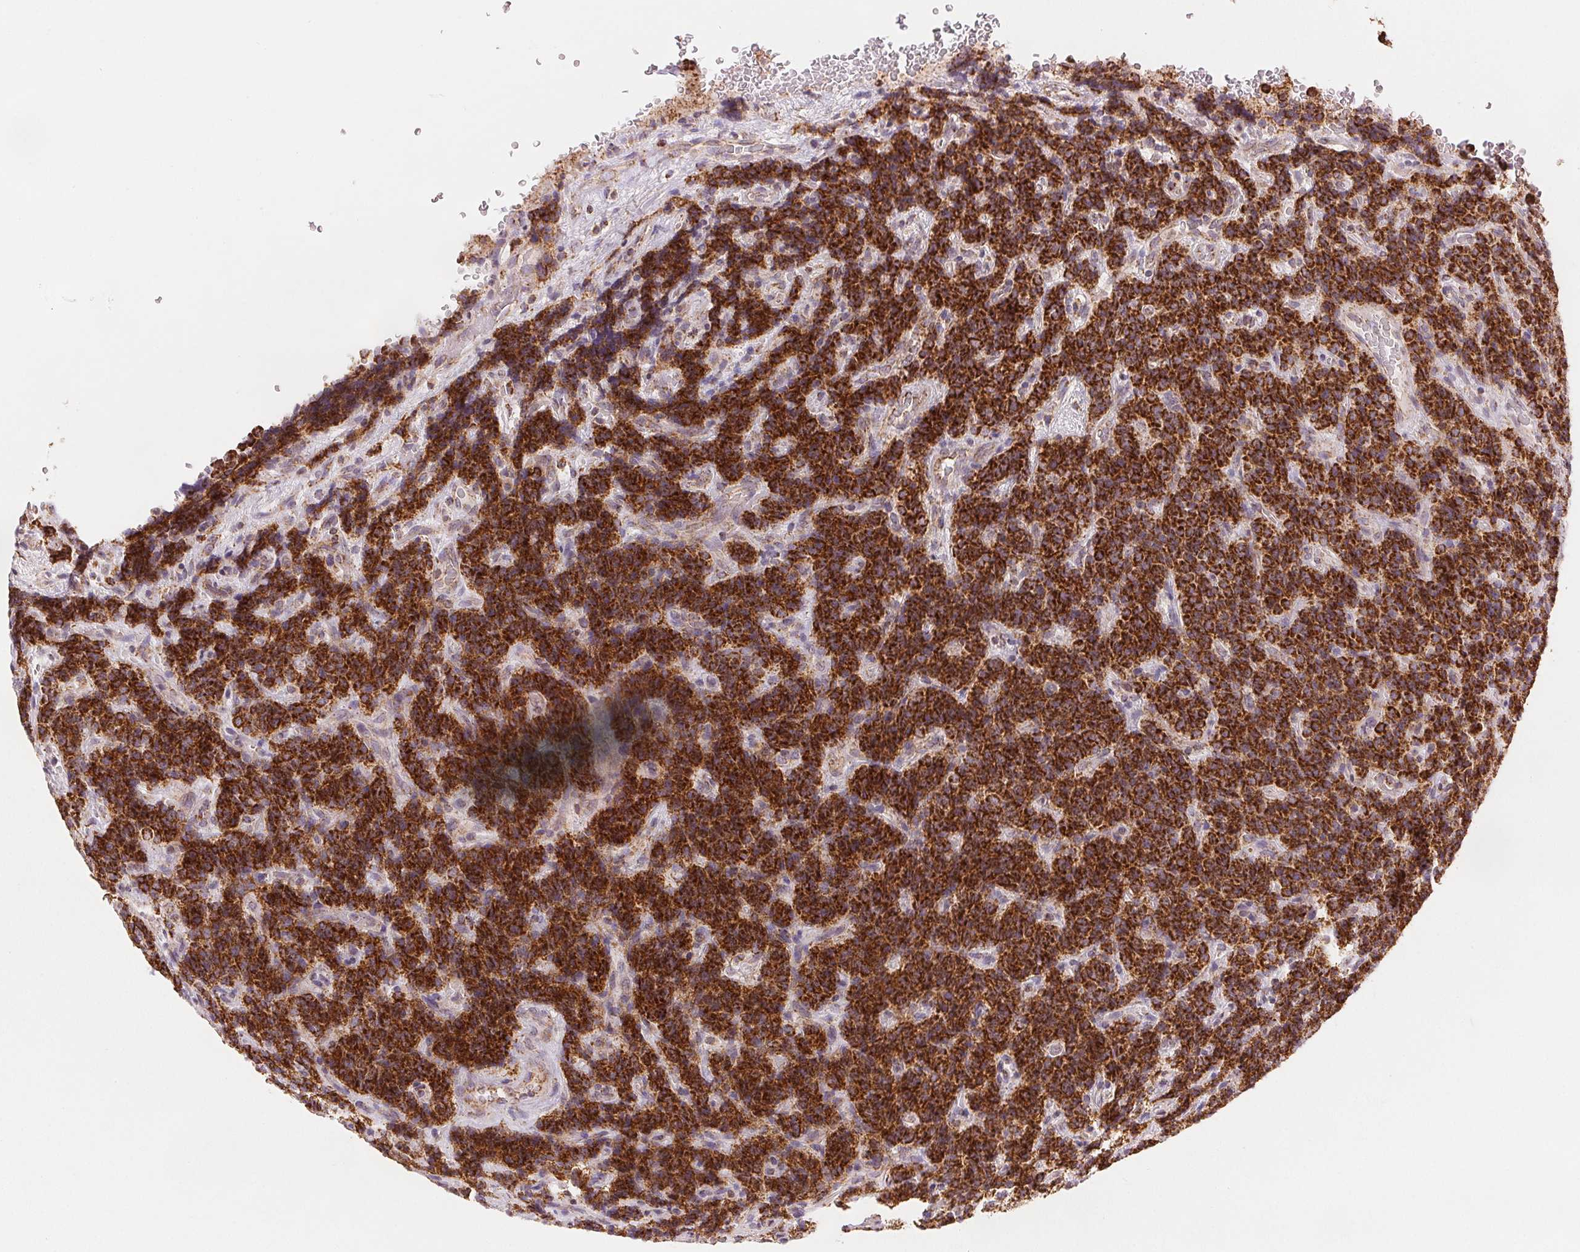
{"staining": {"intensity": "strong", "quantity": ">75%", "location": "cytoplasmic/membranous"}, "tissue": "carcinoid", "cell_type": "Tumor cells", "image_type": "cancer", "snomed": [{"axis": "morphology", "description": "Carcinoid, malignant, NOS"}, {"axis": "topography", "description": "Pancreas"}], "caption": "IHC image of human carcinoid stained for a protein (brown), which shows high levels of strong cytoplasmic/membranous expression in about >75% of tumor cells.", "gene": "SDHB", "patient": {"sex": "male", "age": 36}}